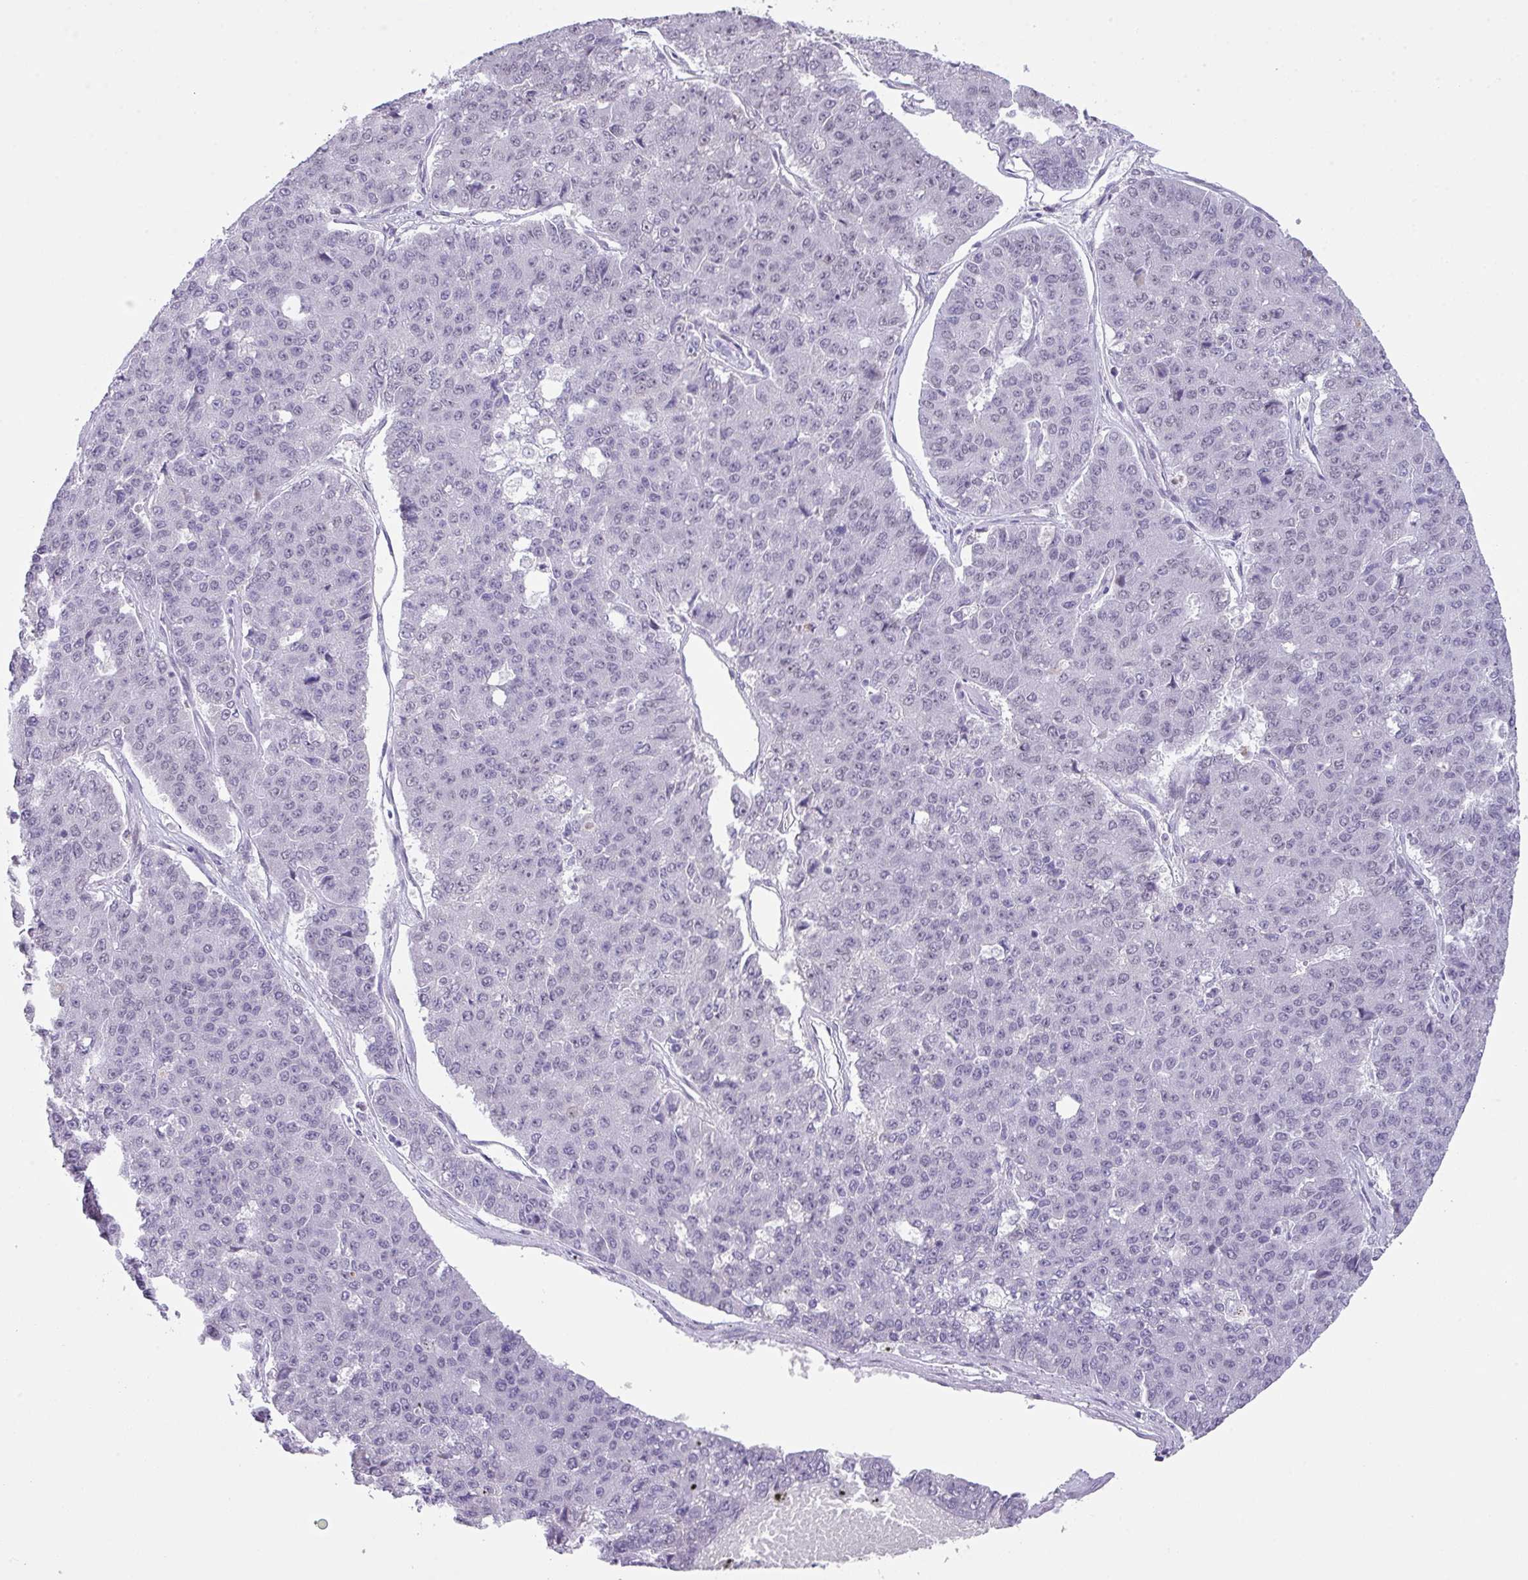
{"staining": {"intensity": "negative", "quantity": "none", "location": "none"}, "tissue": "pancreatic cancer", "cell_type": "Tumor cells", "image_type": "cancer", "snomed": [{"axis": "morphology", "description": "Adenocarcinoma, NOS"}, {"axis": "topography", "description": "Pancreas"}], "caption": "This is an immunohistochemistry (IHC) photomicrograph of pancreatic cancer (adenocarcinoma). There is no staining in tumor cells.", "gene": "ANKRD13B", "patient": {"sex": "male", "age": 50}}